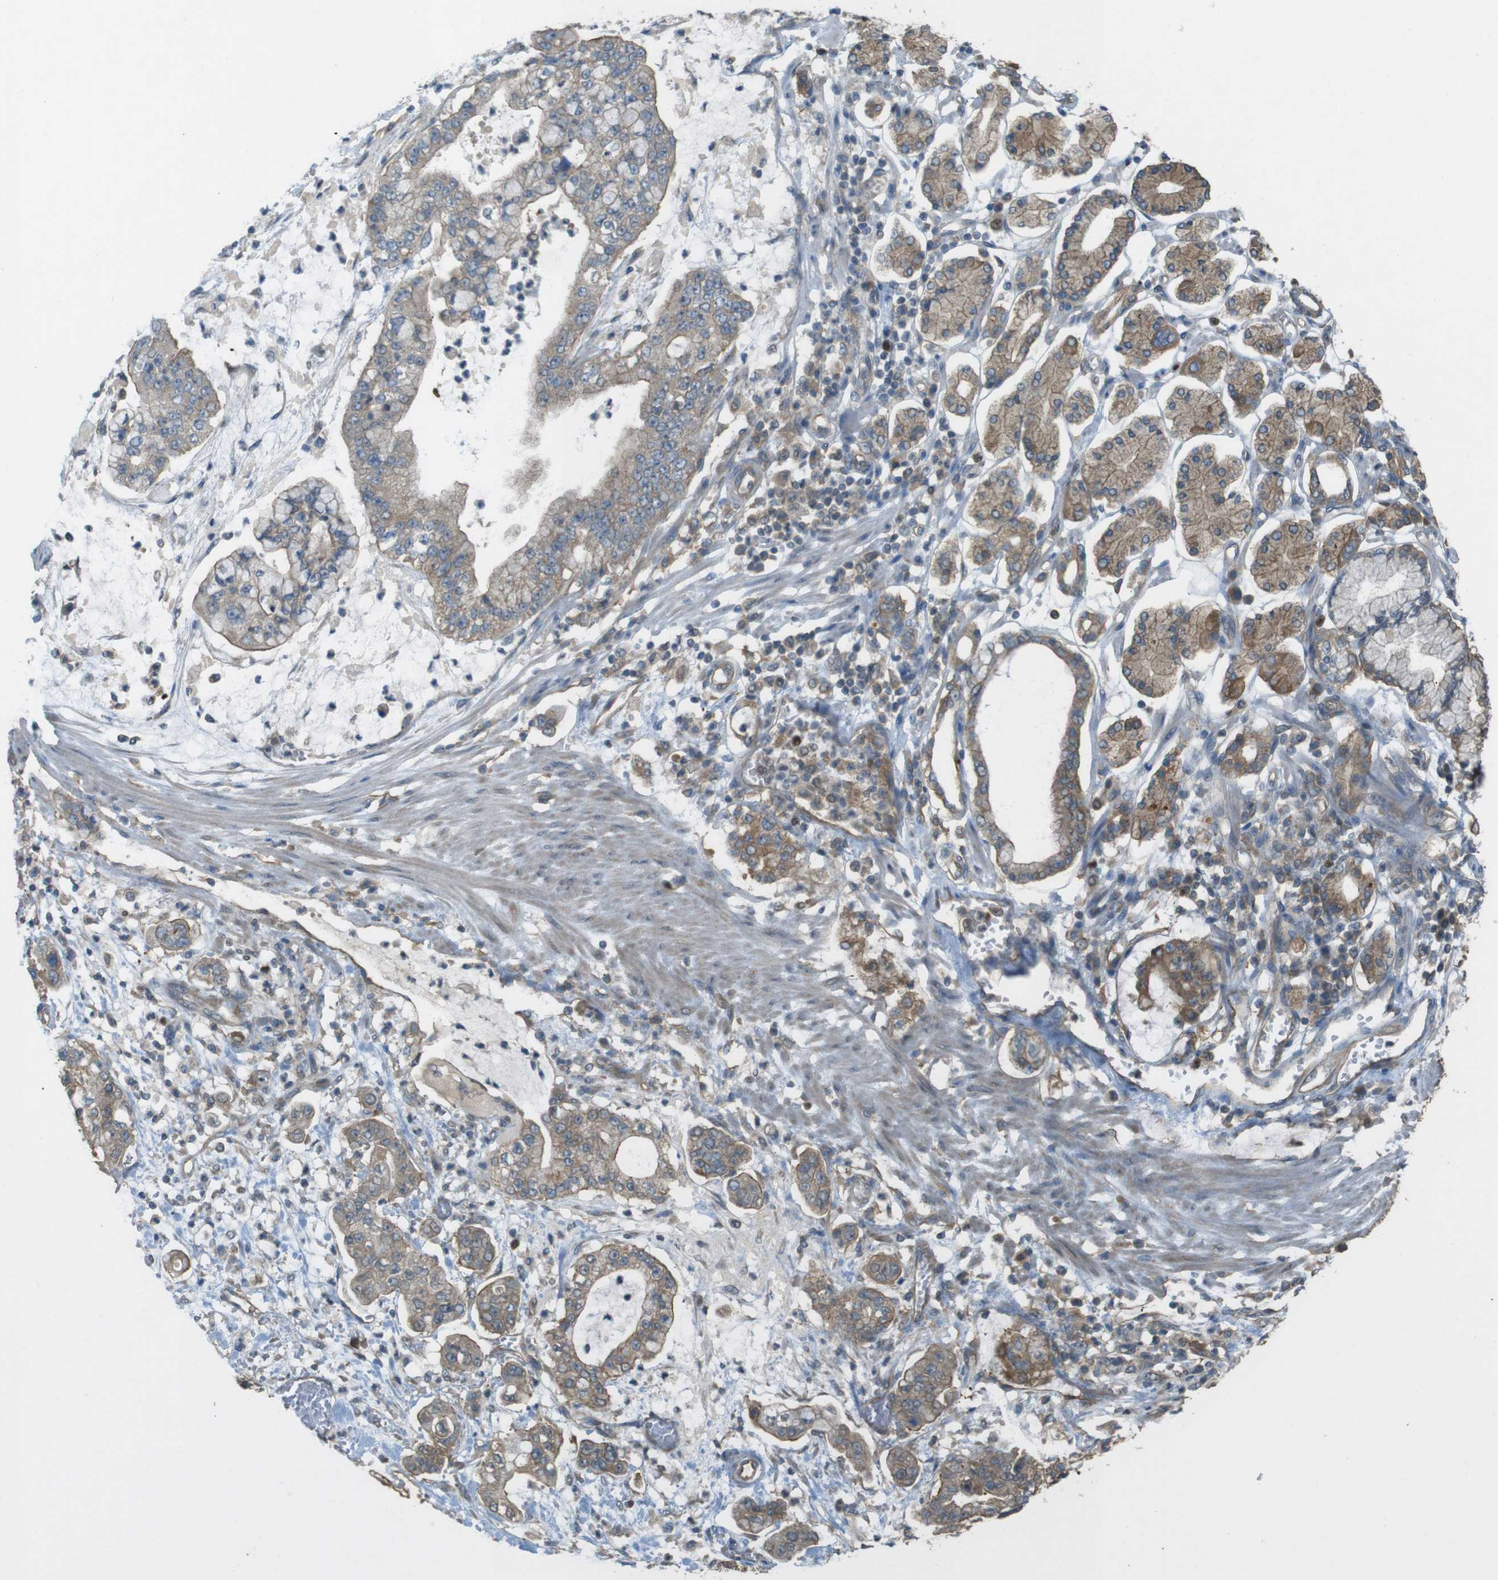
{"staining": {"intensity": "weak", "quantity": "25%-75%", "location": "cytoplasmic/membranous"}, "tissue": "stomach cancer", "cell_type": "Tumor cells", "image_type": "cancer", "snomed": [{"axis": "morphology", "description": "Adenocarcinoma, NOS"}, {"axis": "topography", "description": "Stomach"}], "caption": "Immunohistochemistry (IHC) (DAB (3,3'-diaminobenzidine)) staining of stomach adenocarcinoma displays weak cytoplasmic/membranous protein expression in about 25%-75% of tumor cells.", "gene": "ZDHHC20", "patient": {"sex": "male", "age": 76}}